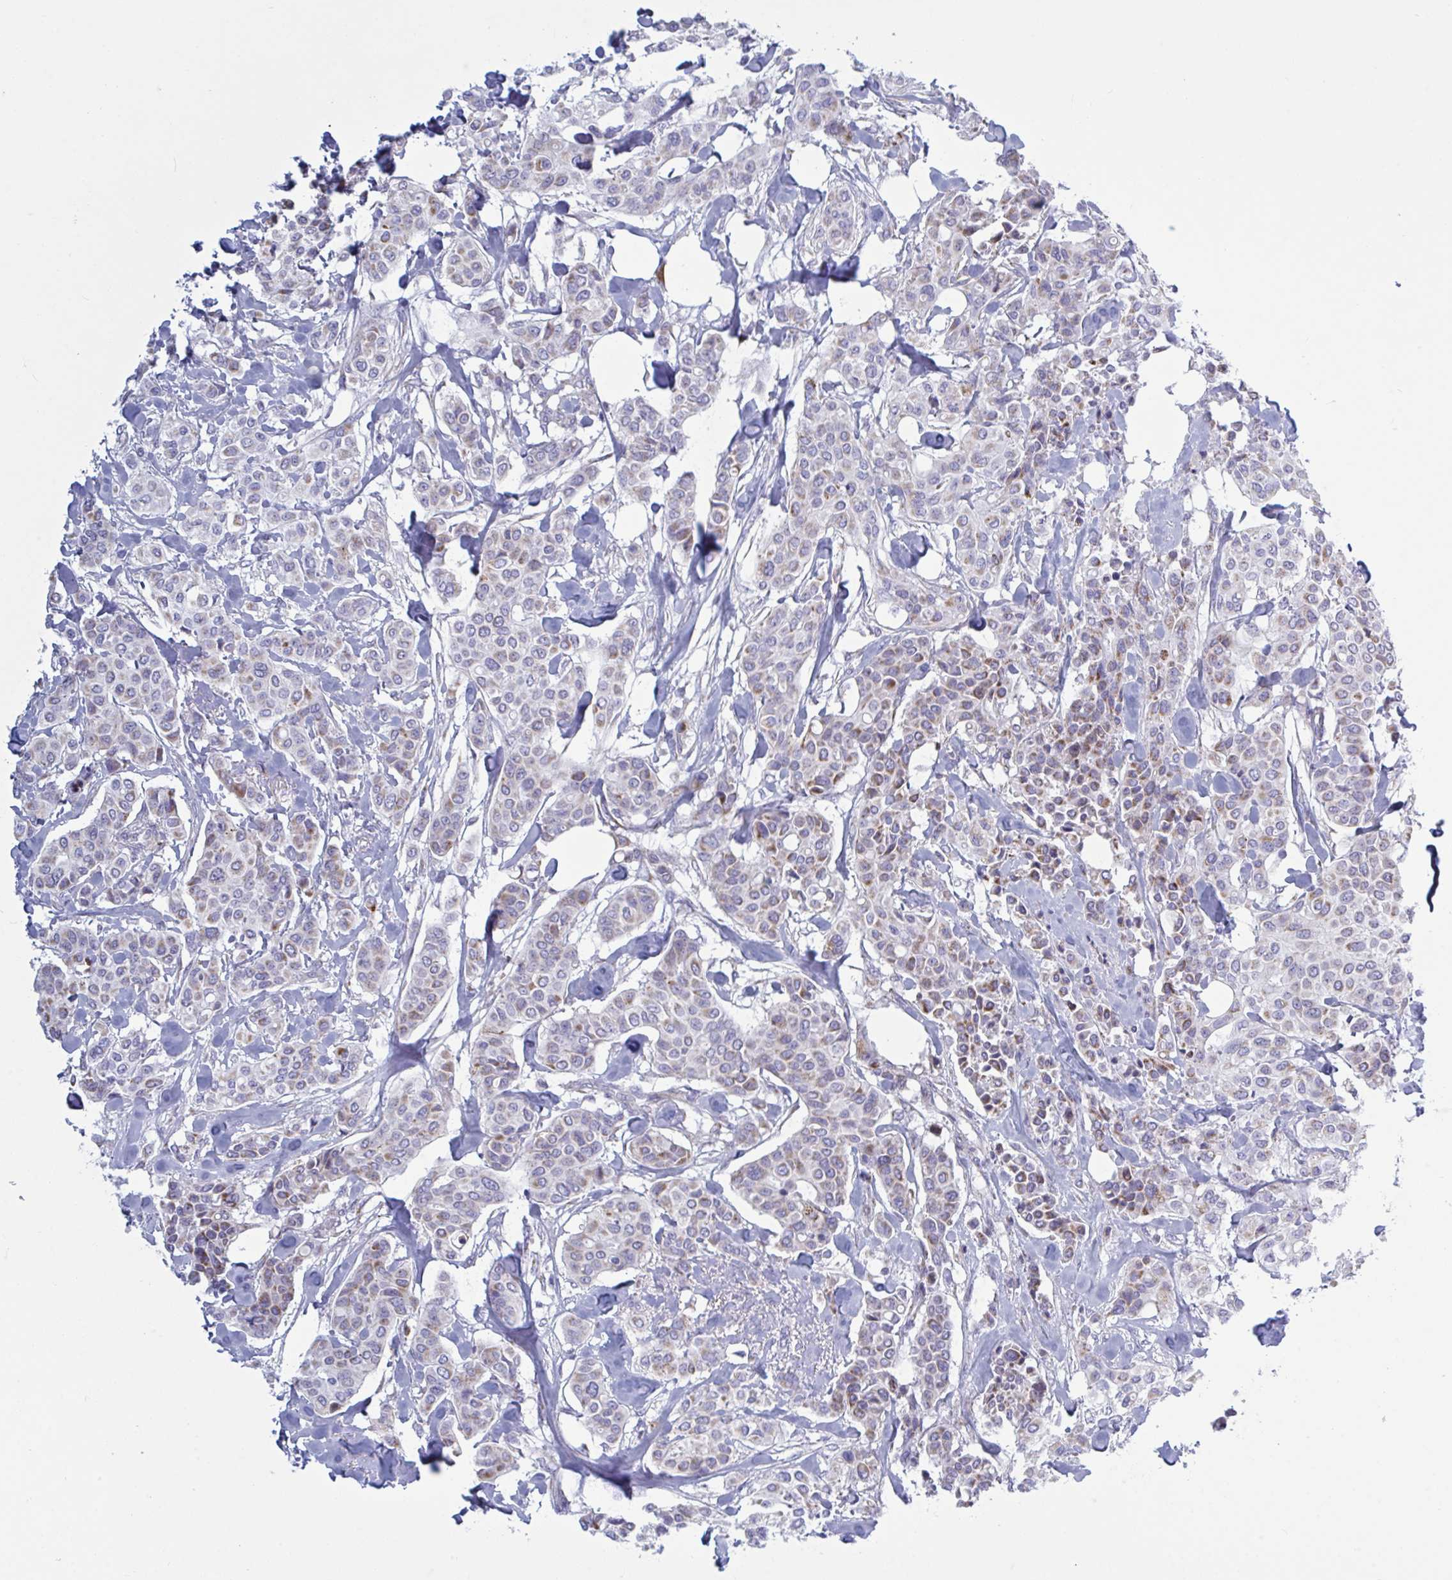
{"staining": {"intensity": "moderate", "quantity": "<25%", "location": "cytoplasmic/membranous"}, "tissue": "breast cancer", "cell_type": "Tumor cells", "image_type": "cancer", "snomed": [{"axis": "morphology", "description": "Lobular carcinoma"}, {"axis": "topography", "description": "Breast"}], "caption": "The histopathology image exhibits immunohistochemical staining of breast lobular carcinoma. There is moderate cytoplasmic/membranous staining is present in about <25% of tumor cells.", "gene": "ATG9A", "patient": {"sex": "female", "age": 51}}